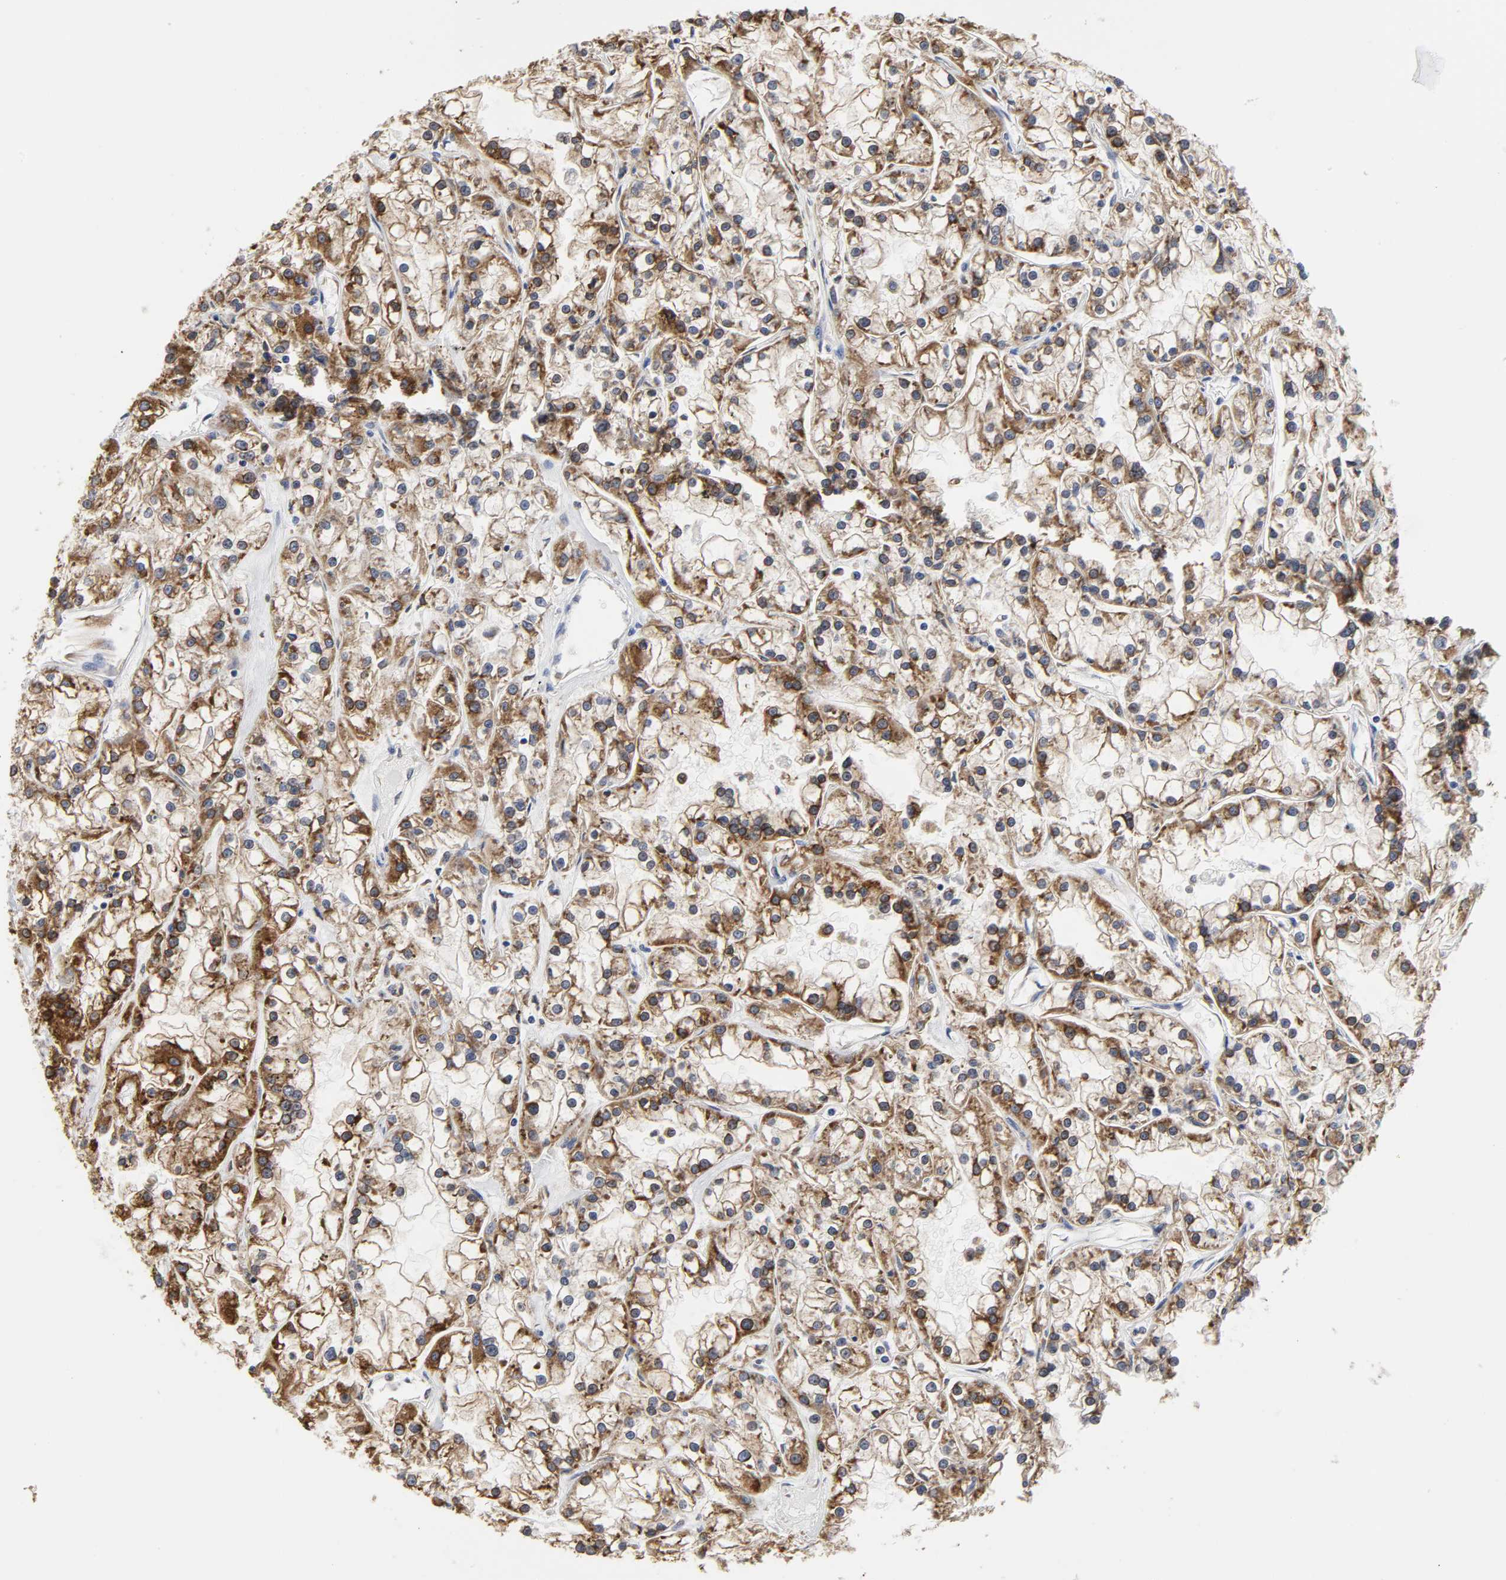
{"staining": {"intensity": "strong", "quantity": ">75%", "location": "cytoplasmic/membranous"}, "tissue": "renal cancer", "cell_type": "Tumor cells", "image_type": "cancer", "snomed": [{"axis": "morphology", "description": "Adenocarcinoma, NOS"}, {"axis": "topography", "description": "Kidney"}], "caption": "Renal cancer (adenocarcinoma) stained with a protein marker shows strong staining in tumor cells.", "gene": "HCK", "patient": {"sex": "female", "age": 52}}